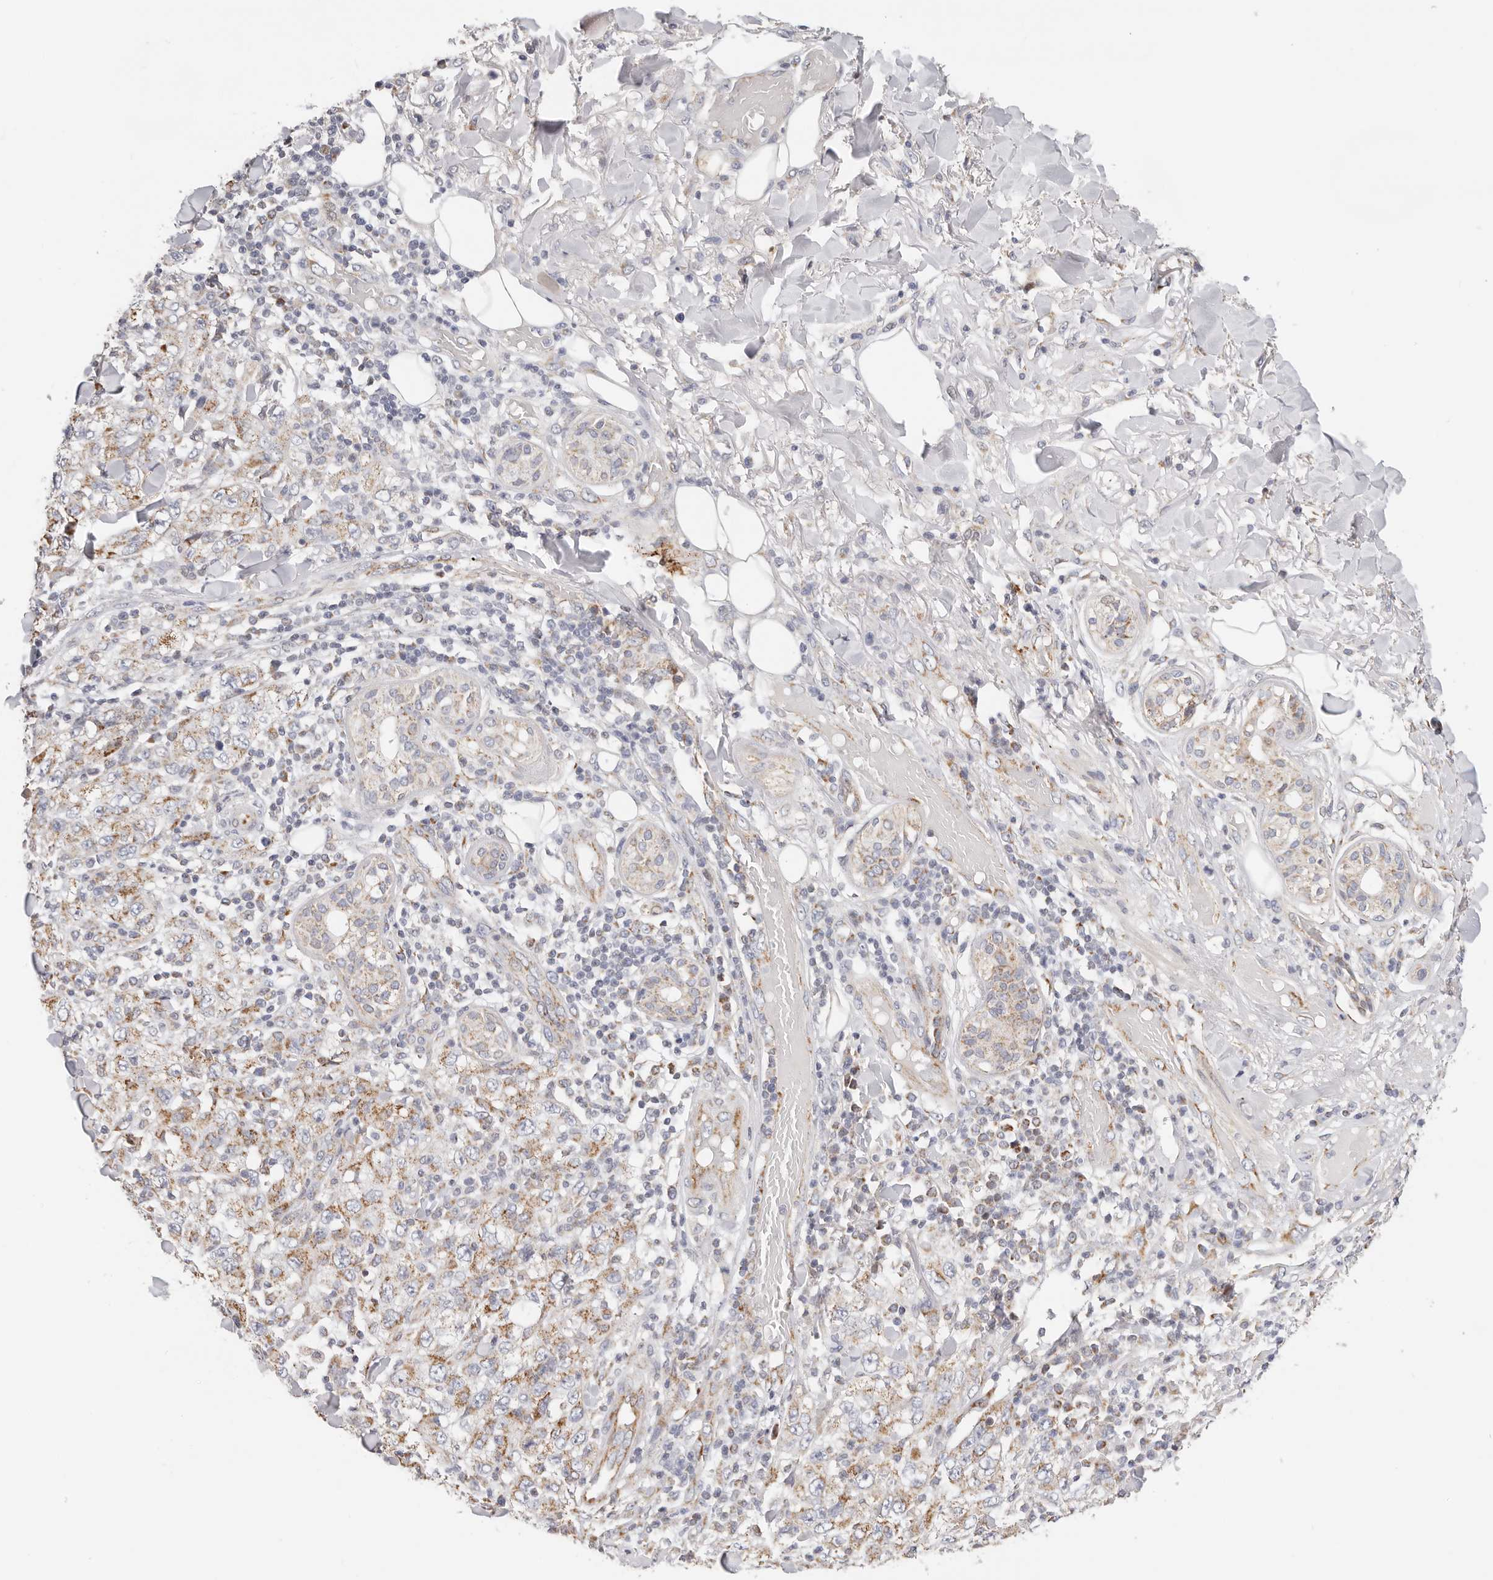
{"staining": {"intensity": "moderate", "quantity": ">75%", "location": "cytoplasmic/membranous"}, "tissue": "skin cancer", "cell_type": "Tumor cells", "image_type": "cancer", "snomed": [{"axis": "morphology", "description": "Squamous cell carcinoma, NOS"}, {"axis": "topography", "description": "Skin"}], "caption": "Moderate cytoplasmic/membranous expression is seen in about >75% of tumor cells in skin cancer.", "gene": "AFDN", "patient": {"sex": "female", "age": 88}}